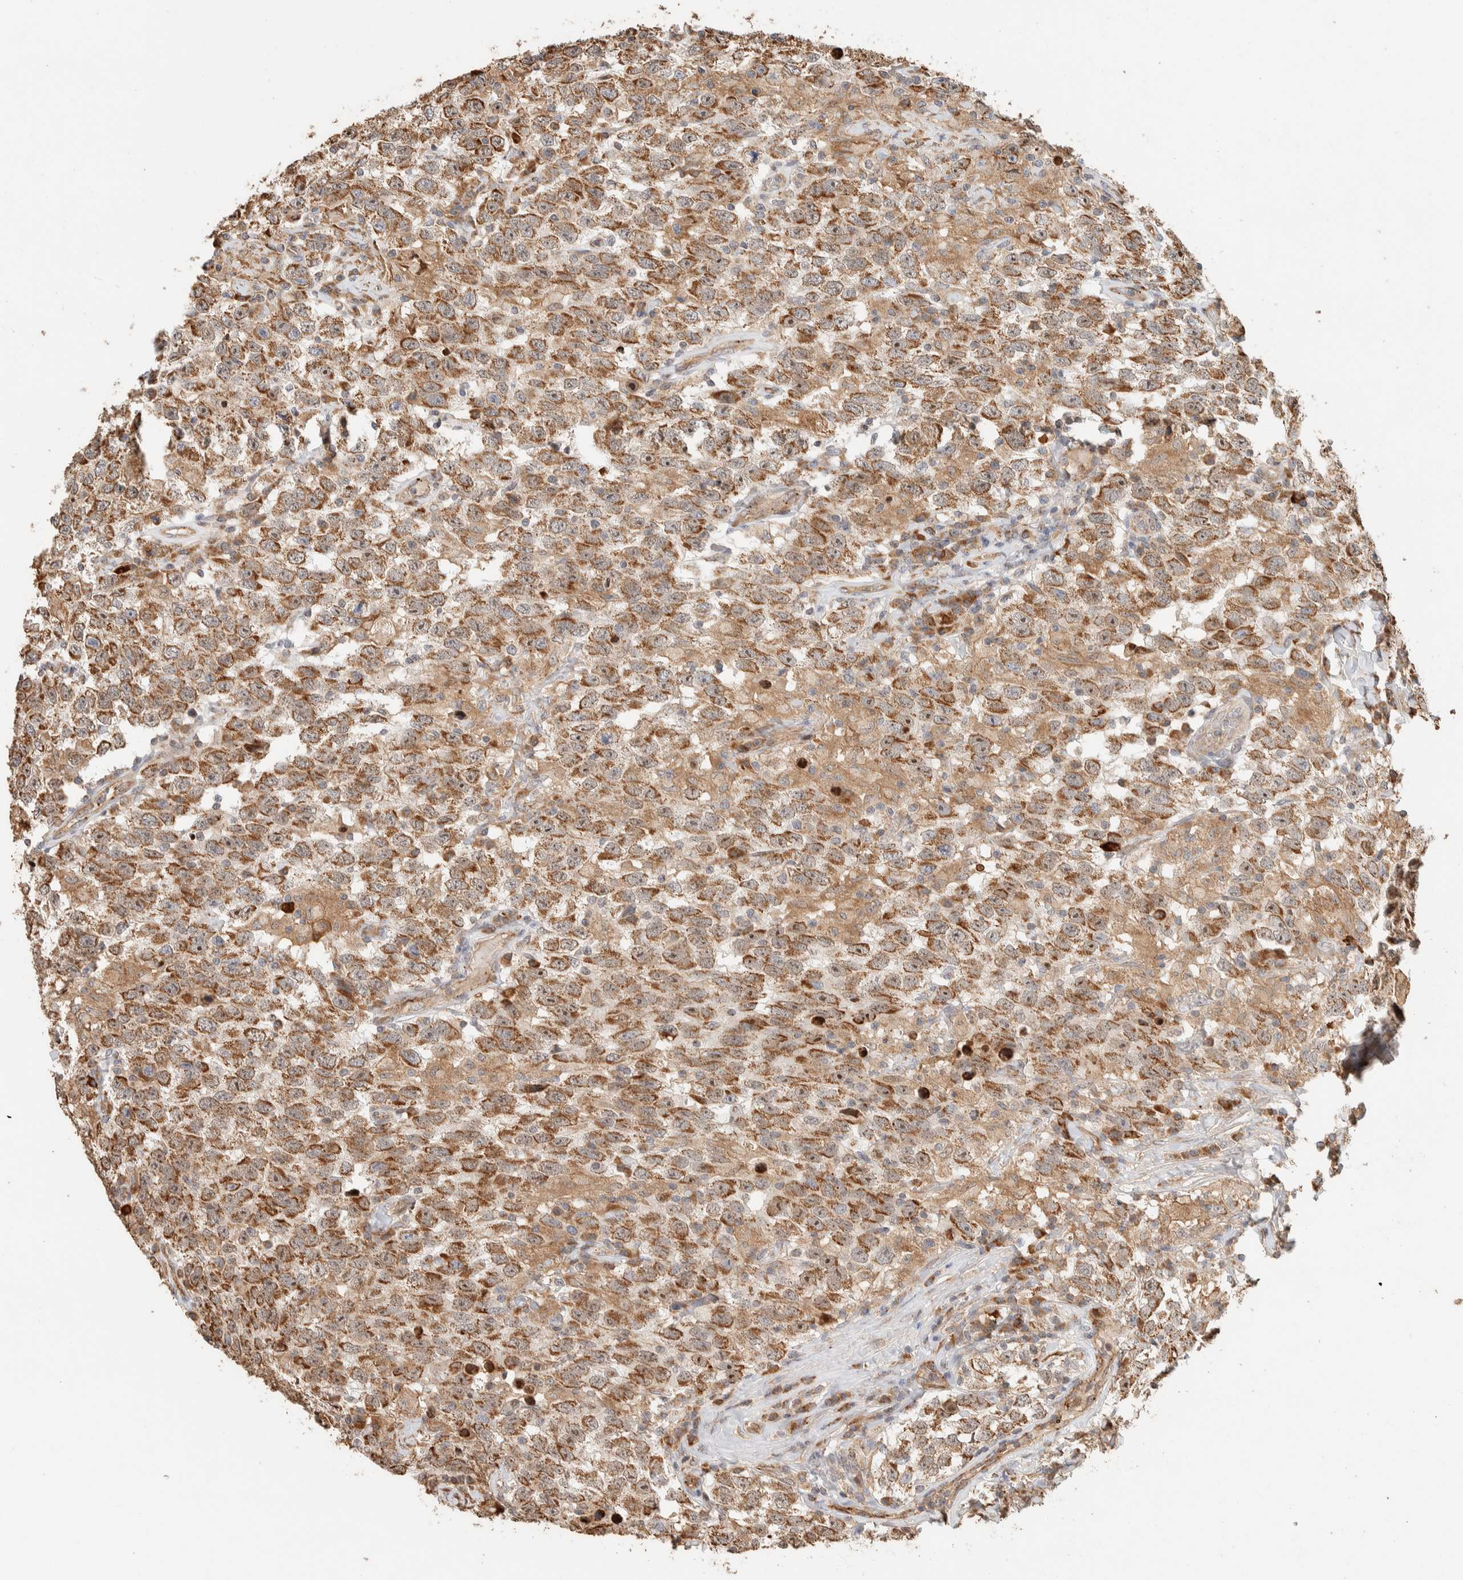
{"staining": {"intensity": "moderate", "quantity": ">75%", "location": "cytoplasmic/membranous"}, "tissue": "testis cancer", "cell_type": "Tumor cells", "image_type": "cancer", "snomed": [{"axis": "morphology", "description": "Seminoma, NOS"}, {"axis": "topography", "description": "Testis"}], "caption": "Testis cancer stained with DAB immunohistochemistry (IHC) demonstrates medium levels of moderate cytoplasmic/membranous positivity in approximately >75% of tumor cells.", "gene": "KIF9", "patient": {"sex": "male", "age": 41}}